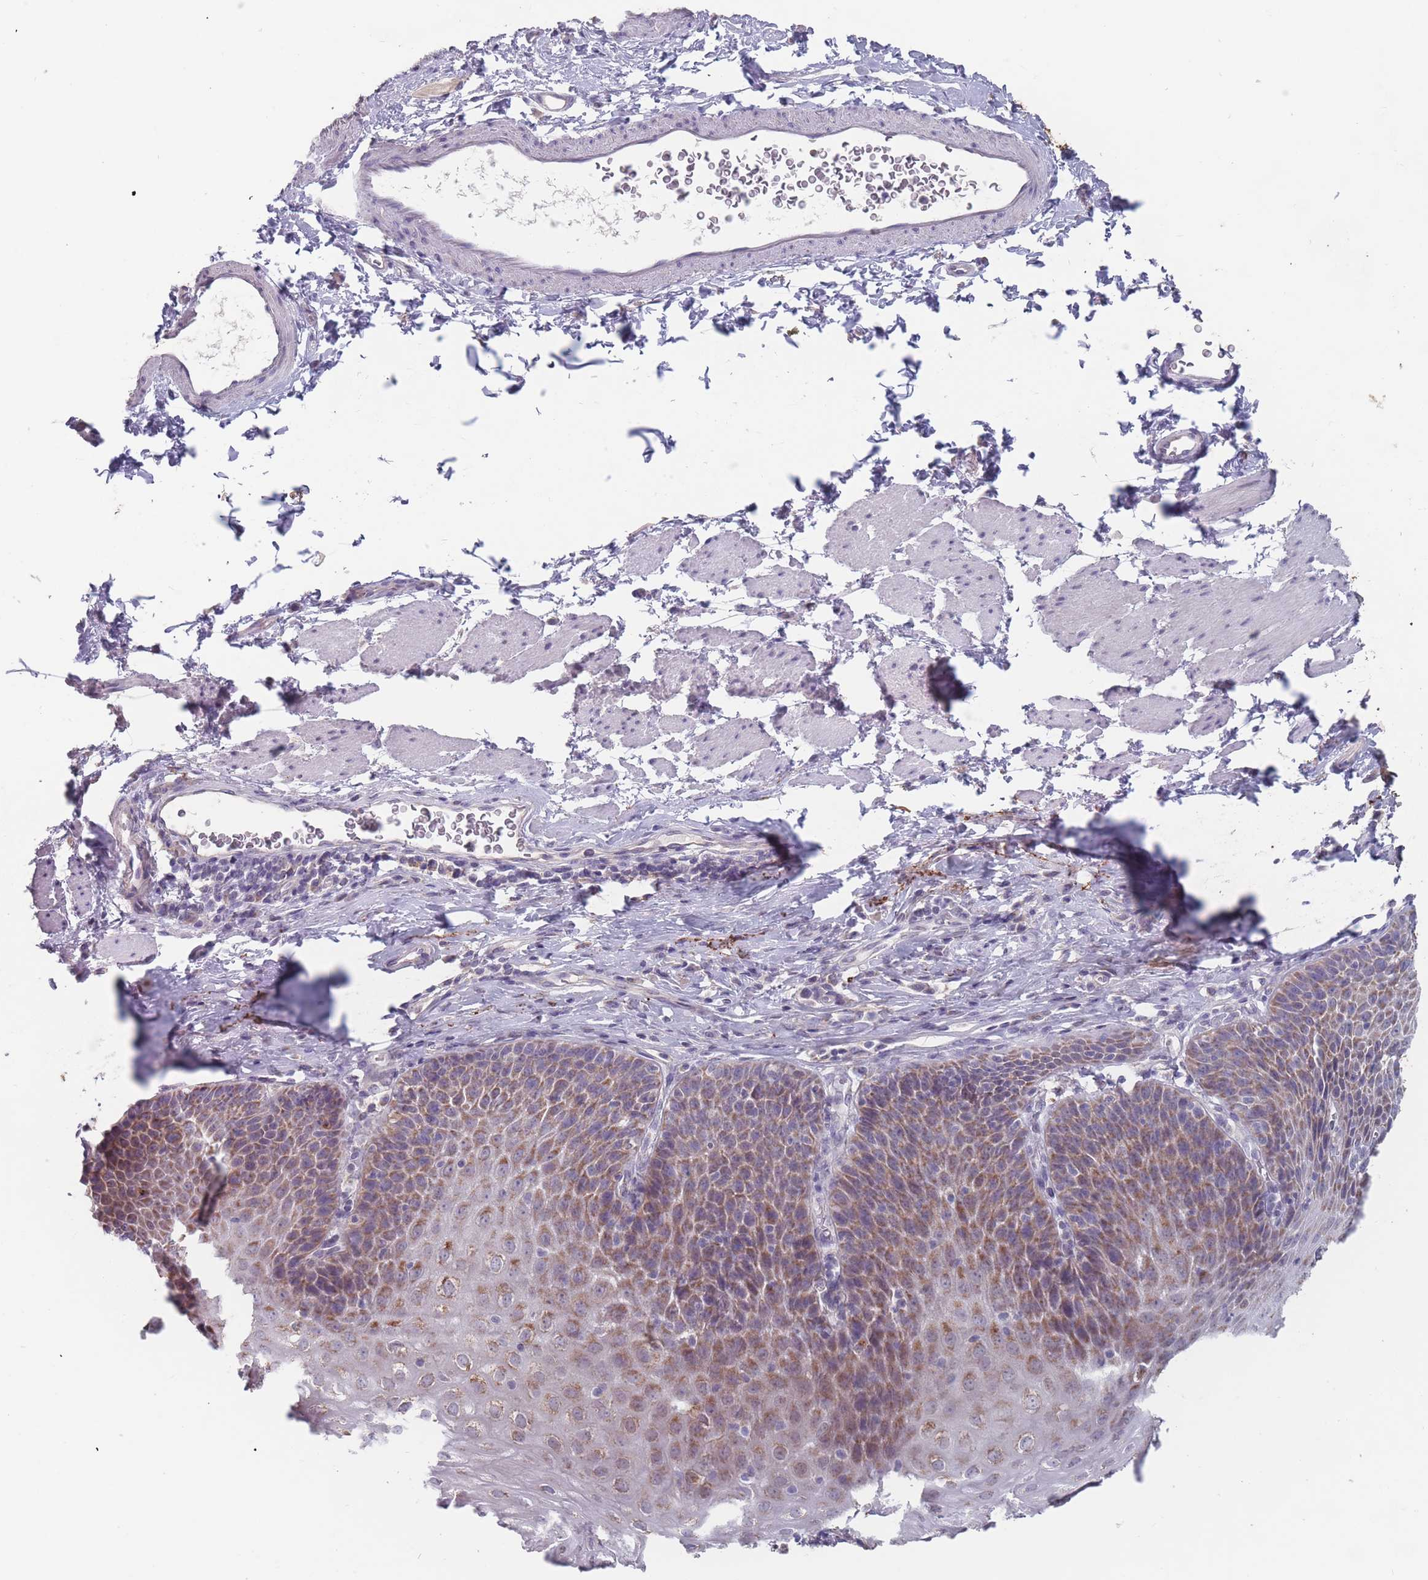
{"staining": {"intensity": "moderate", "quantity": ">75%", "location": "cytoplasmic/membranous"}, "tissue": "esophagus", "cell_type": "Squamous epithelial cells", "image_type": "normal", "snomed": [{"axis": "morphology", "description": "Normal tissue, NOS"}, {"axis": "topography", "description": "Esophagus"}], "caption": "Protein expression by immunohistochemistry (IHC) displays moderate cytoplasmic/membranous positivity in about >75% of squamous epithelial cells in unremarkable esophagus. The staining was performed using DAB to visualize the protein expression in brown, while the nuclei were stained in blue with hematoxylin (Magnification: 20x).", "gene": "PEX7", "patient": {"sex": "female", "age": 61}}